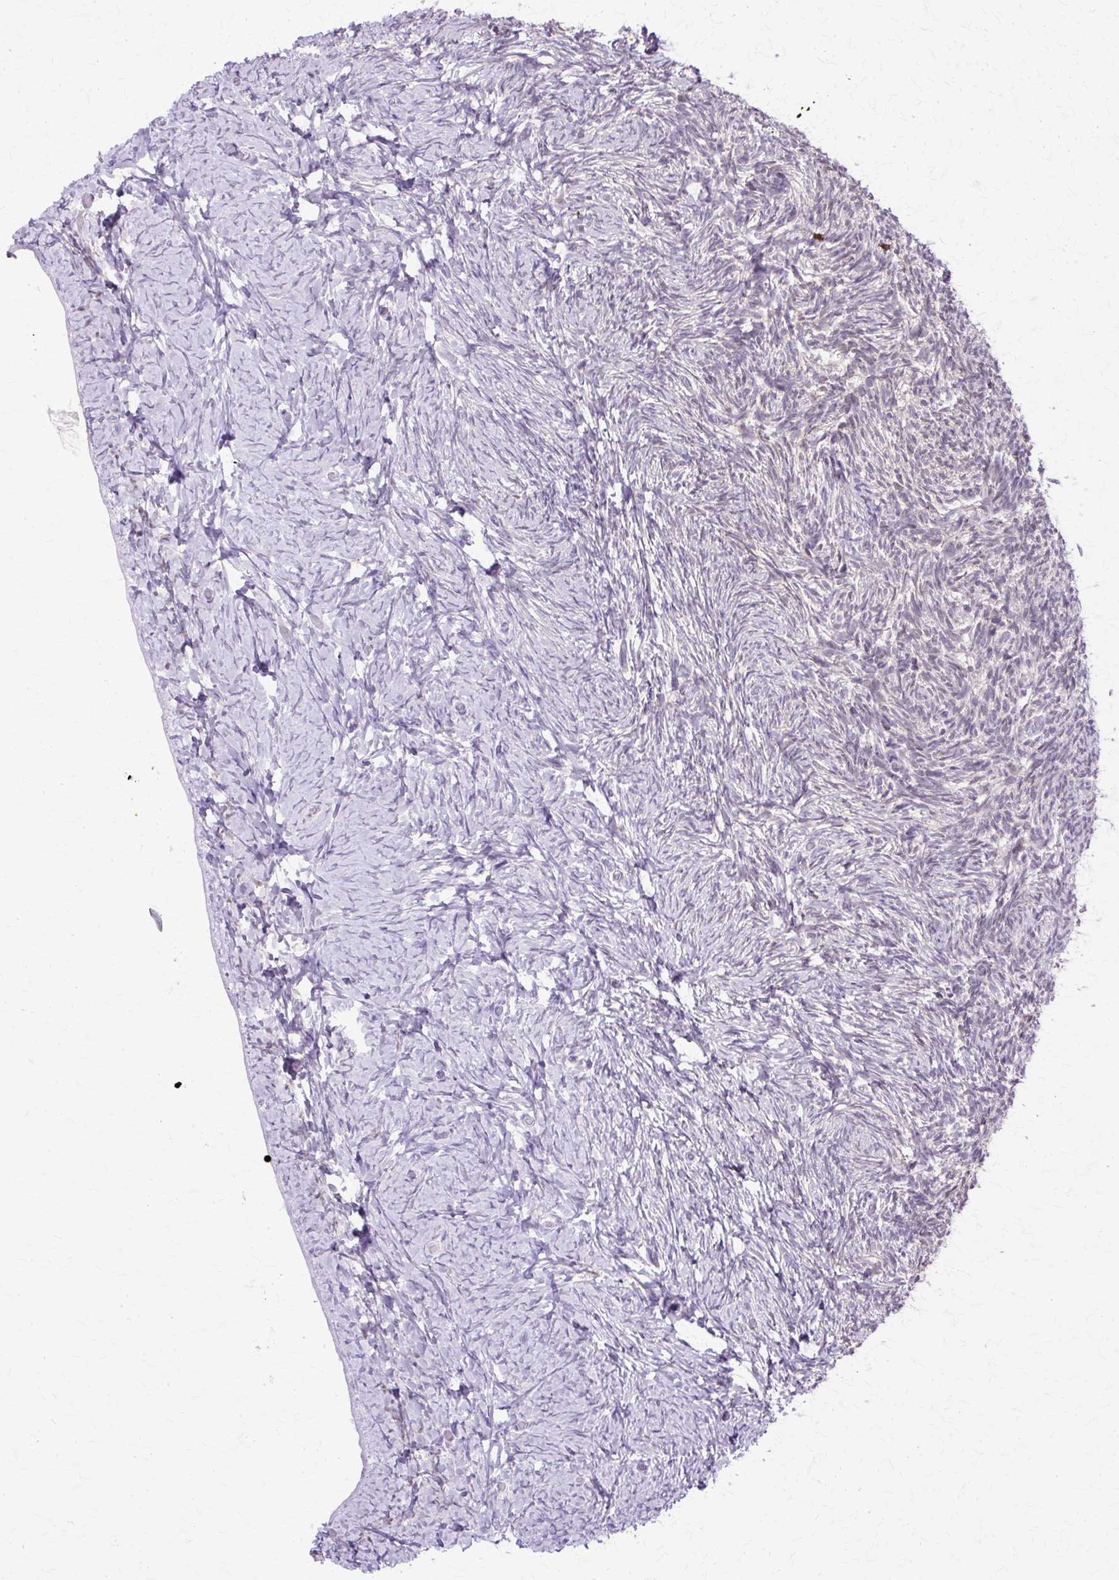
{"staining": {"intensity": "weak", "quantity": "<25%", "location": "cytoplasmic/membranous,nuclear"}, "tissue": "ovary", "cell_type": "Follicle cells", "image_type": "normal", "snomed": [{"axis": "morphology", "description": "Normal tissue, NOS"}, {"axis": "topography", "description": "Ovary"}], "caption": "Immunohistochemistry micrograph of normal ovary: ovary stained with DAB (3,3'-diaminobenzidine) exhibits no significant protein expression in follicle cells.", "gene": "HSPA1A", "patient": {"sex": "female", "age": 39}}